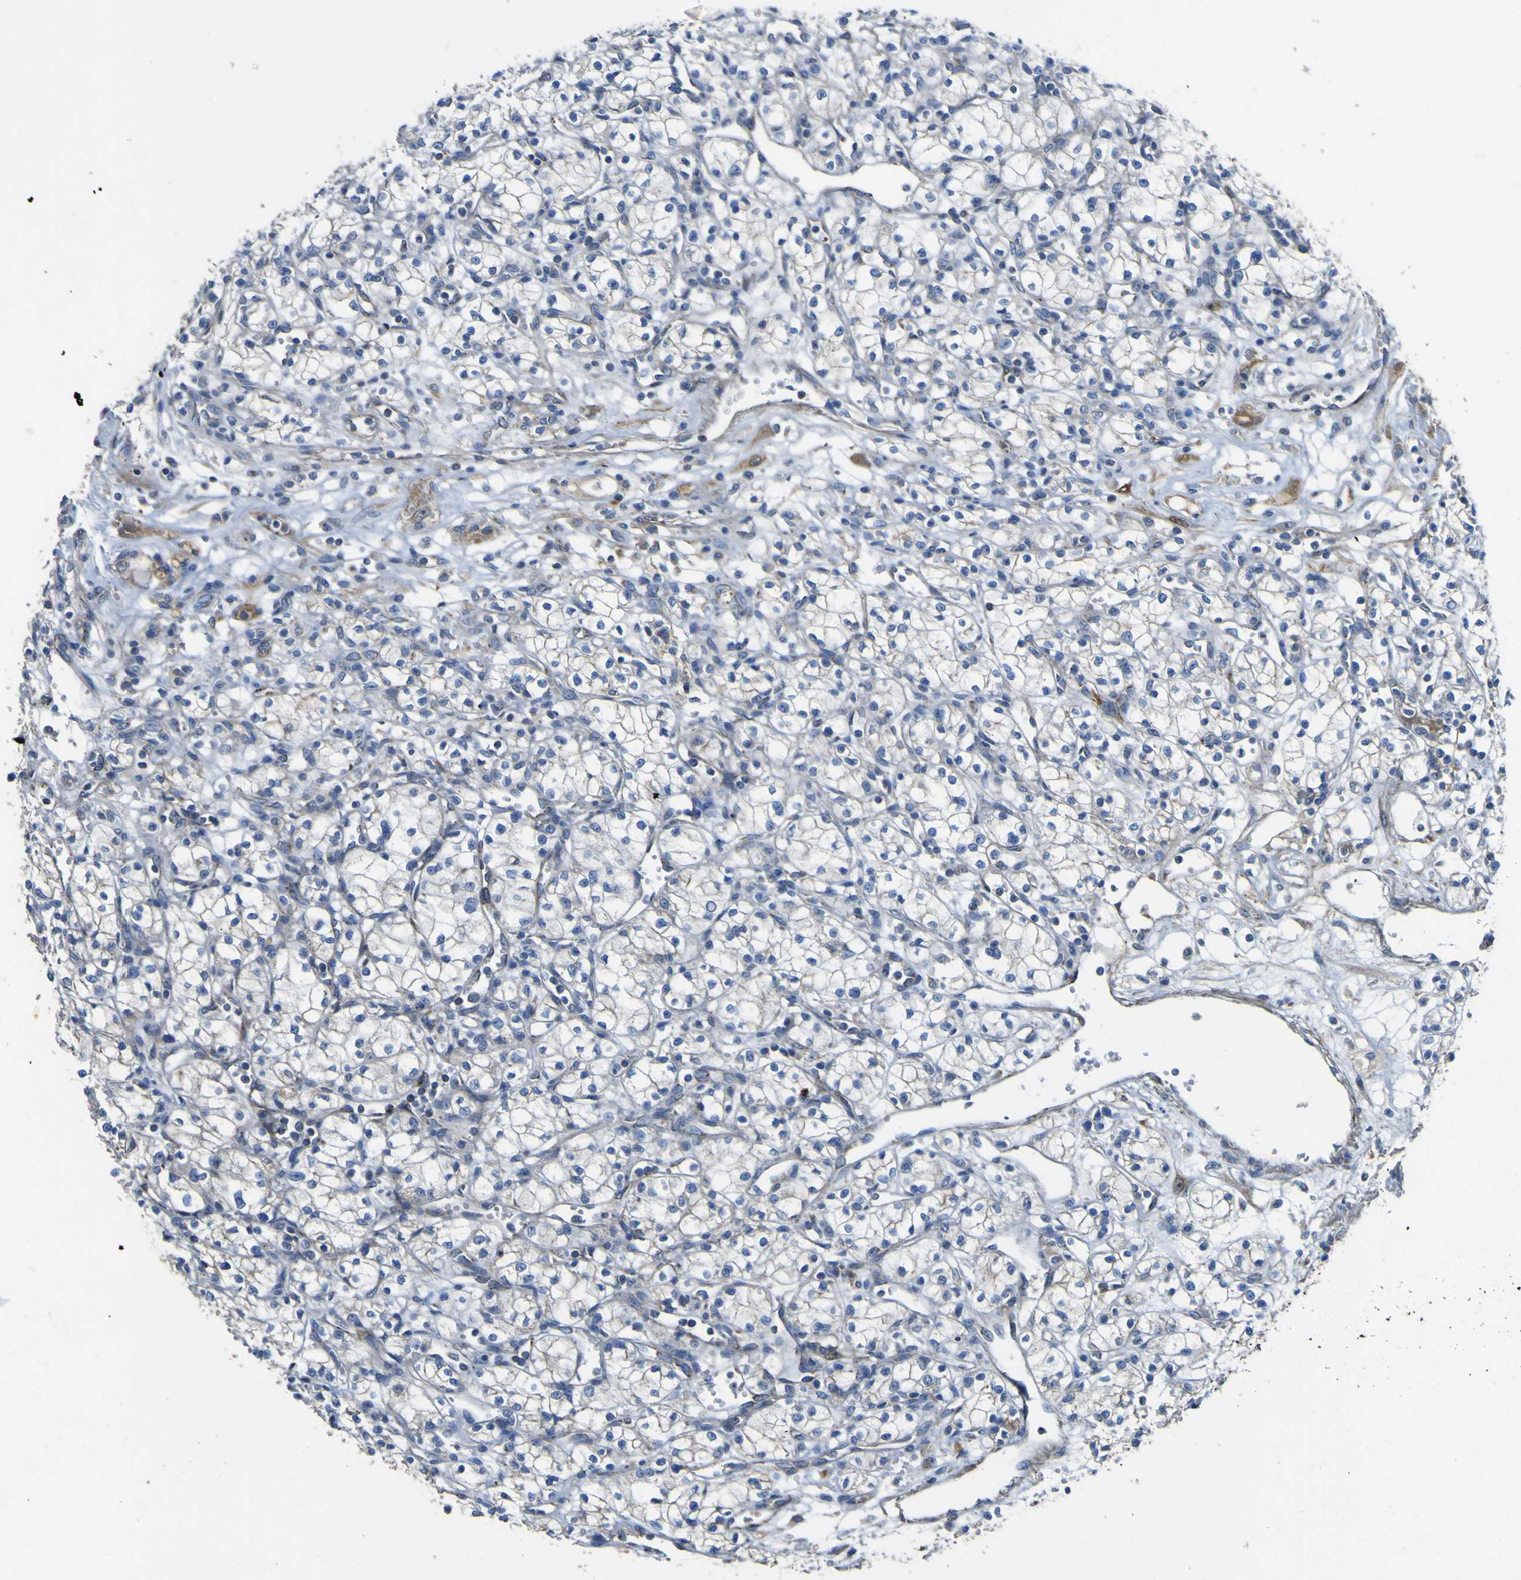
{"staining": {"intensity": "negative", "quantity": "none", "location": "none"}, "tissue": "renal cancer", "cell_type": "Tumor cells", "image_type": "cancer", "snomed": [{"axis": "morphology", "description": "Normal tissue, NOS"}, {"axis": "morphology", "description": "Adenocarcinoma, NOS"}, {"axis": "topography", "description": "Kidney"}], "caption": "Immunohistochemistry (IHC) of renal cancer displays no staining in tumor cells.", "gene": "ALDH18A1", "patient": {"sex": "male", "age": 59}}